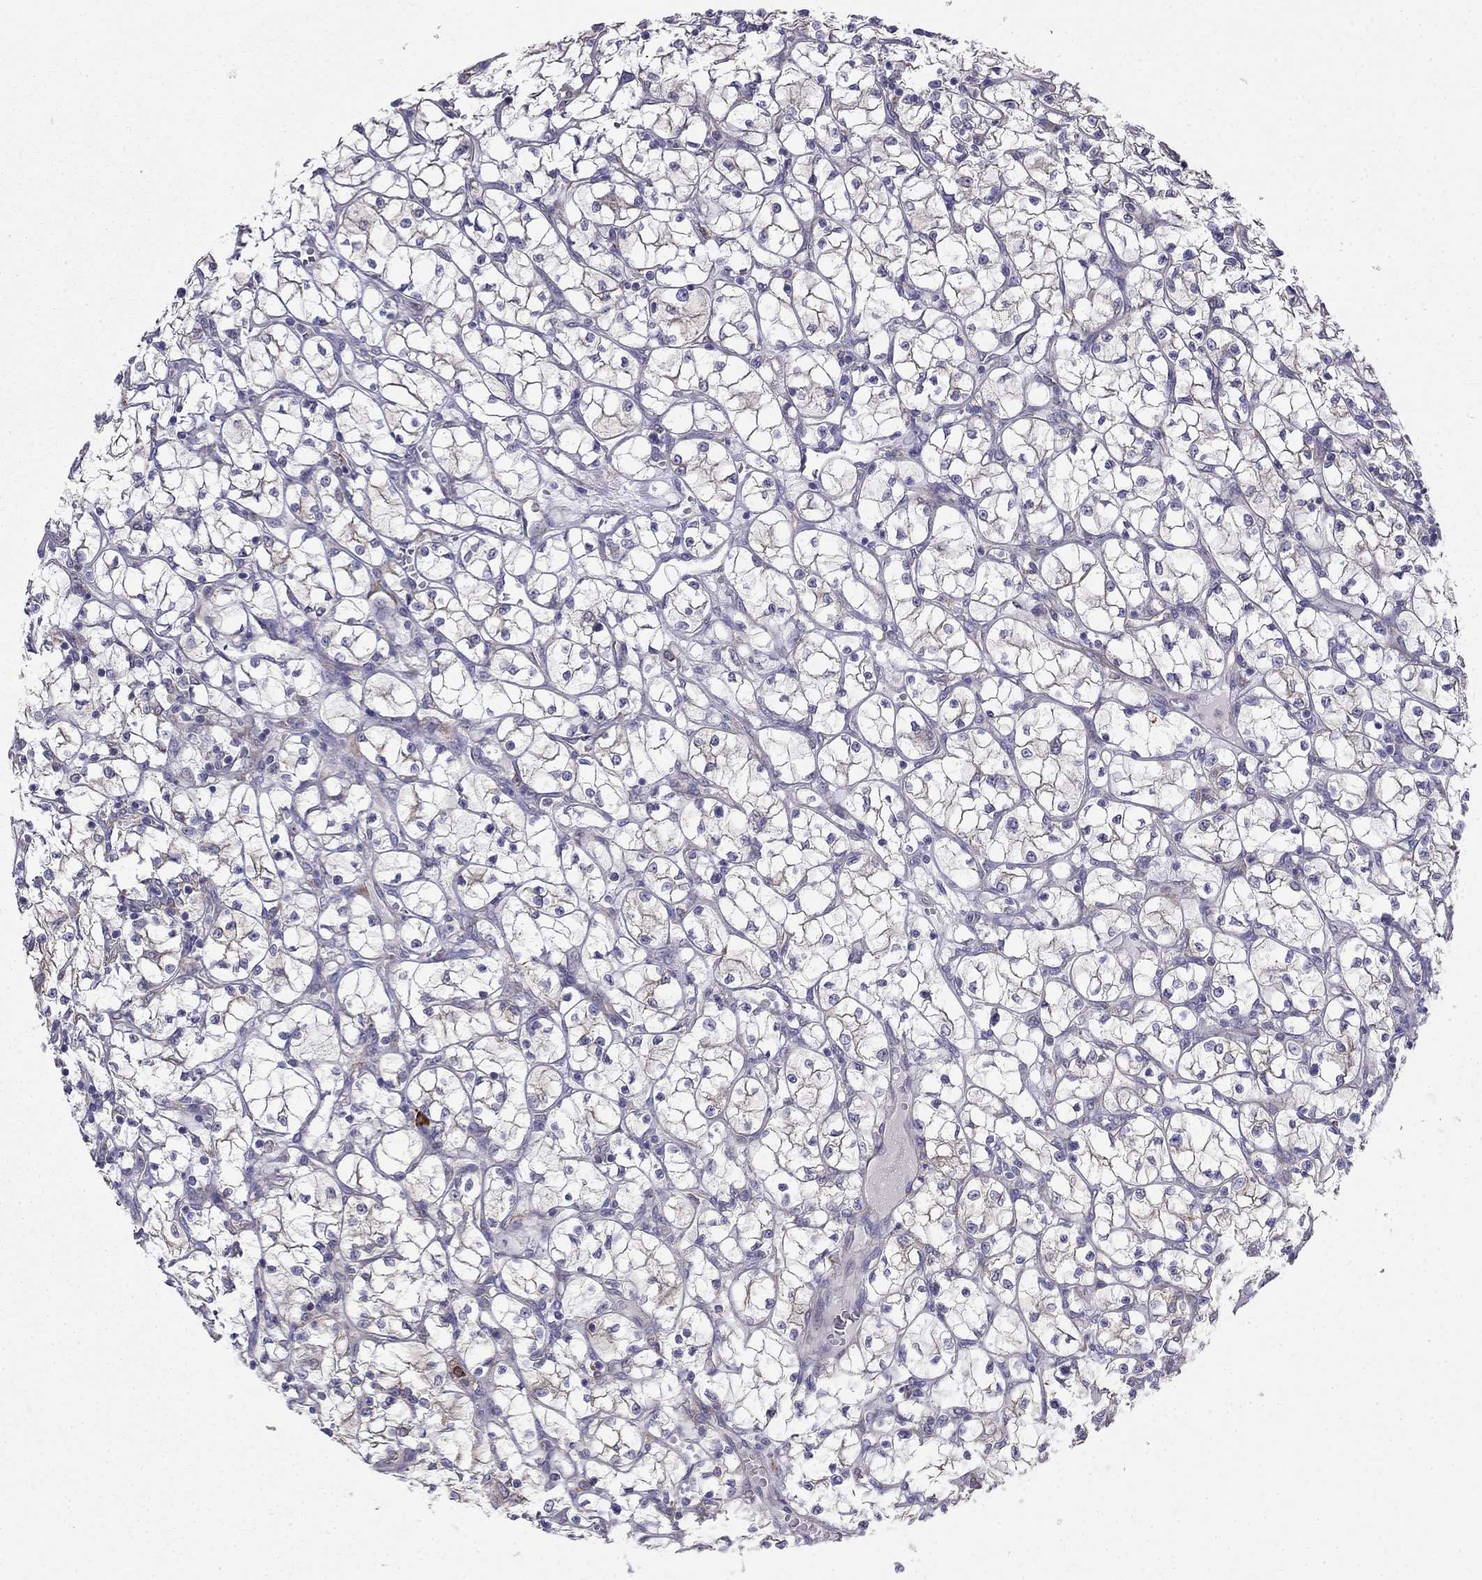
{"staining": {"intensity": "weak", "quantity": "25%-75%", "location": "cytoplasmic/membranous"}, "tissue": "renal cancer", "cell_type": "Tumor cells", "image_type": "cancer", "snomed": [{"axis": "morphology", "description": "Adenocarcinoma, NOS"}, {"axis": "topography", "description": "Kidney"}], "caption": "This is a micrograph of IHC staining of adenocarcinoma (renal), which shows weak expression in the cytoplasmic/membranous of tumor cells.", "gene": "LONRF2", "patient": {"sex": "female", "age": 64}}